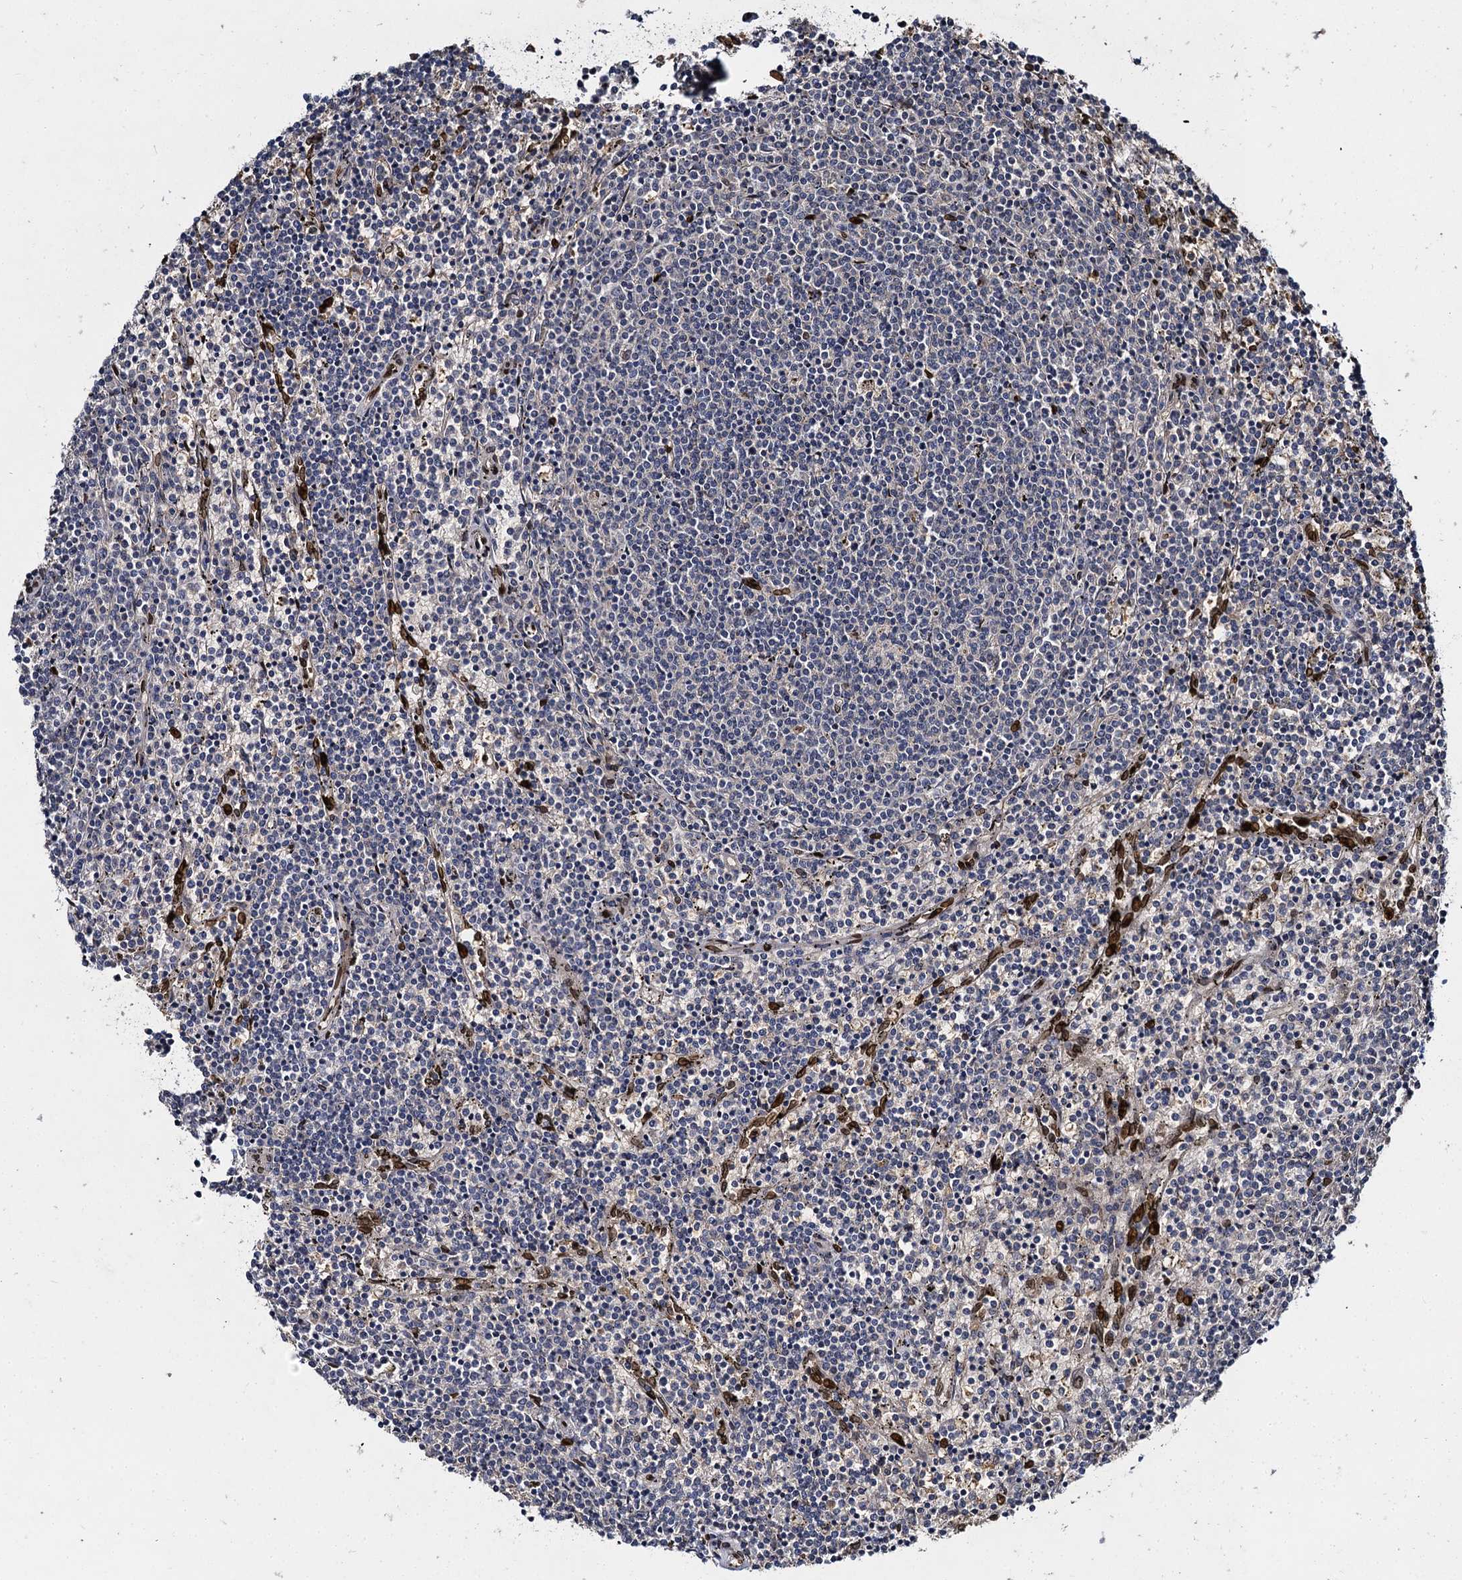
{"staining": {"intensity": "negative", "quantity": "none", "location": "none"}, "tissue": "lymphoma", "cell_type": "Tumor cells", "image_type": "cancer", "snomed": [{"axis": "morphology", "description": "Malignant lymphoma, non-Hodgkin's type, Low grade"}, {"axis": "topography", "description": "Spleen"}], "caption": "Tumor cells show no significant protein staining in malignant lymphoma, non-Hodgkin's type (low-grade). Brightfield microscopy of immunohistochemistry stained with DAB (brown) and hematoxylin (blue), captured at high magnification.", "gene": "SLC11A2", "patient": {"sex": "female", "age": 50}}